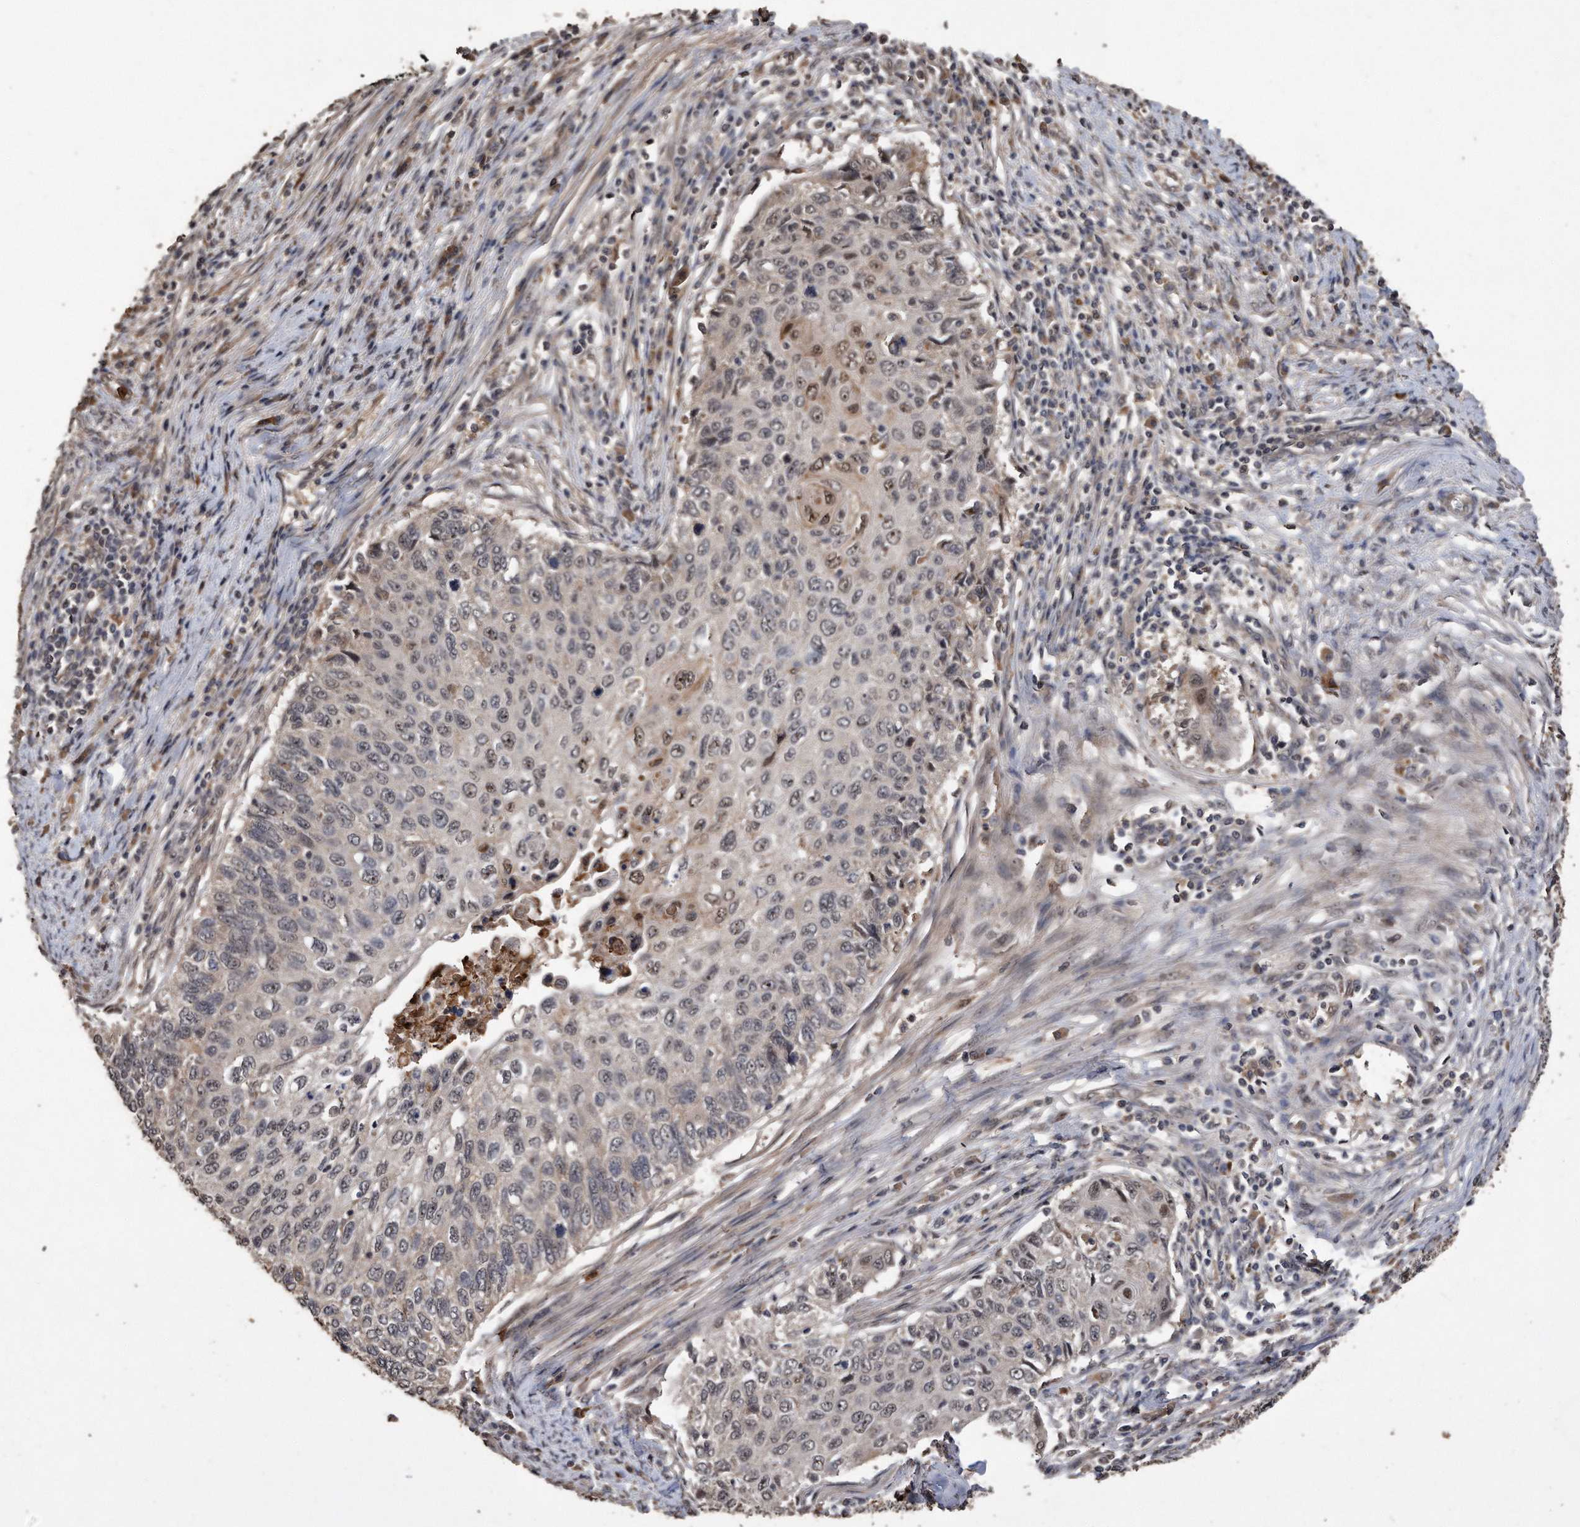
{"staining": {"intensity": "moderate", "quantity": "<25%", "location": "nuclear"}, "tissue": "cervical cancer", "cell_type": "Tumor cells", "image_type": "cancer", "snomed": [{"axis": "morphology", "description": "Squamous cell carcinoma, NOS"}, {"axis": "topography", "description": "Cervix"}], "caption": "Immunohistochemistry (IHC) of human cervical cancer demonstrates low levels of moderate nuclear staining in about <25% of tumor cells.", "gene": "PELO", "patient": {"sex": "female", "age": 70}}